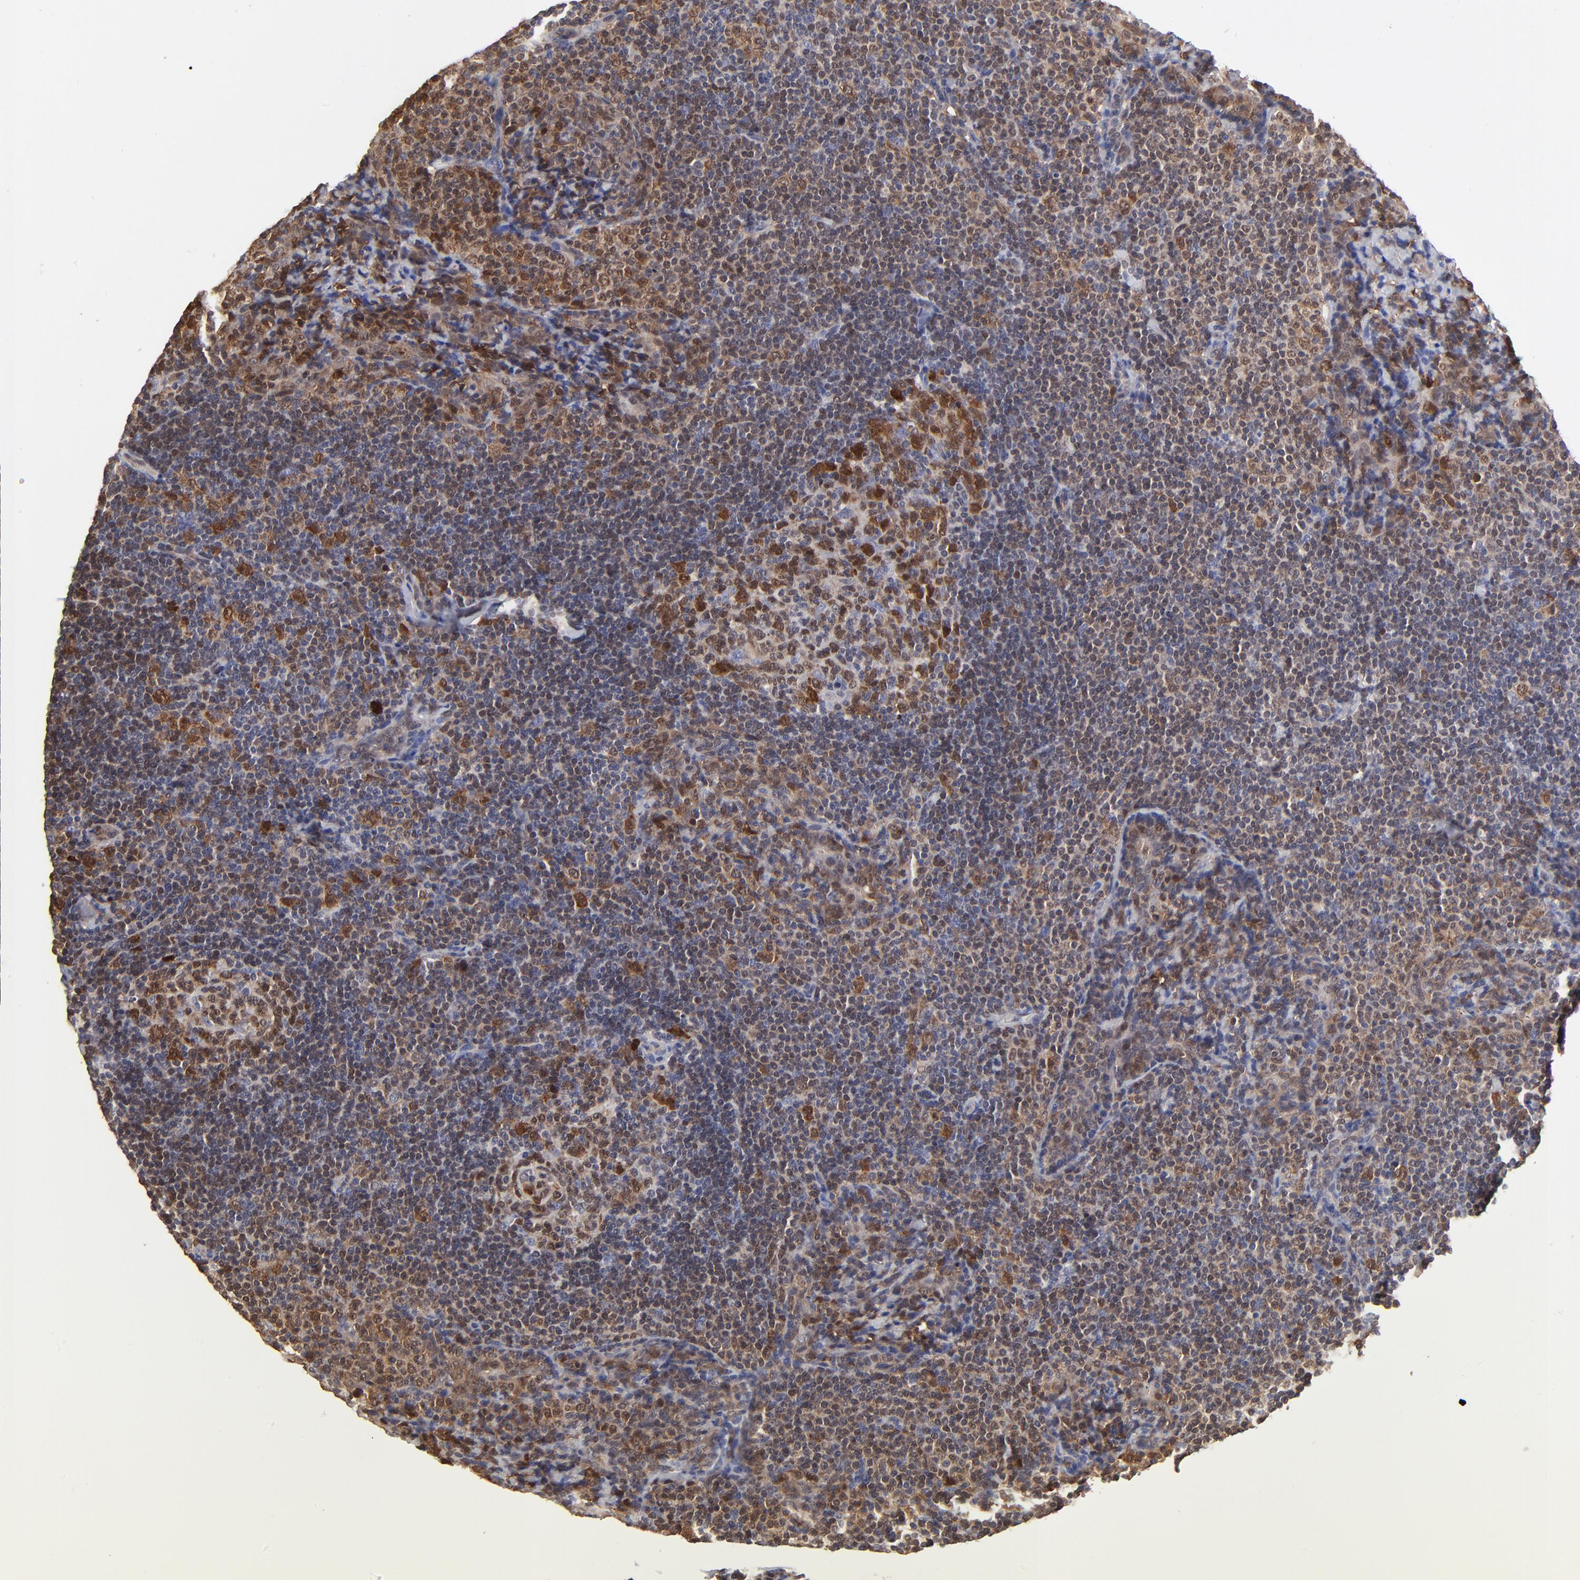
{"staining": {"intensity": "moderate", "quantity": "25%-75%", "location": "cytoplasmic/membranous,nuclear"}, "tissue": "lymph node", "cell_type": "Germinal center cells", "image_type": "normal", "snomed": [{"axis": "morphology", "description": "Normal tissue, NOS"}, {"axis": "morphology", "description": "Uncertain malignant potential"}, {"axis": "topography", "description": "Lymph node"}, {"axis": "topography", "description": "Salivary gland, NOS"}], "caption": "Protein expression analysis of unremarkable human lymph node reveals moderate cytoplasmic/membranous,nuclear expression in about 25%-75% of germinal center cells.", "gene": "DCTPP1", "patient": {"sex": "female", "age": 51}}